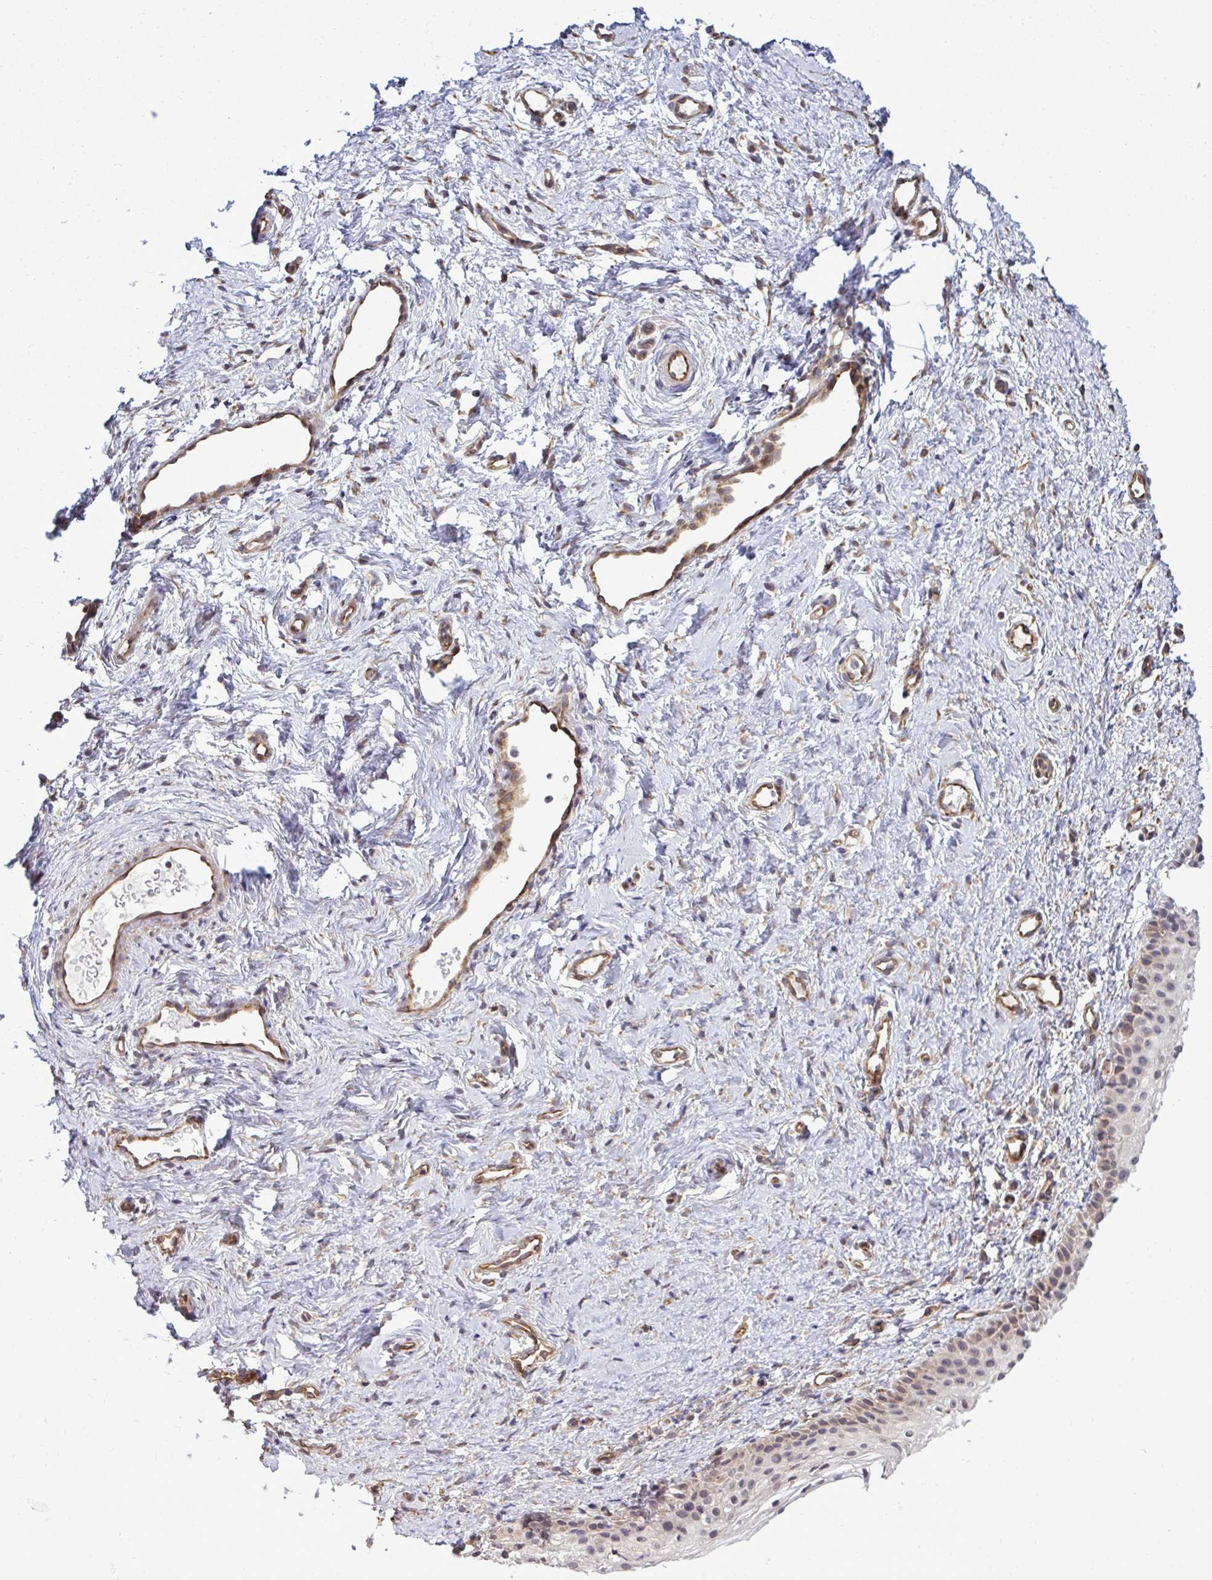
{"staining": {"intensity": "moderate", "quantity": "25%-75%", "location": "cytoplasmic/membranous"}, "tissue": "vagina", "cell_type": "Squamous epithelial cells", "image_type": "normal", "snomed": [{"axis": "morphology", "description": "Normal tissue, NOS"}, {"axis": "topography", "description": "Vagina"}], "caption": "Immunohistochemistry staining of benign vagina, which displays medium levels of moderate cytoplasmic/membranous expression in about 25%-75% of squamous epithelial cells indicating moderate cytoplasmic/membranous protein expression. The staining was performed using DAB (brown) for protein detection and nuclei were counterstained in hematoxylin (blue).", "gene": "FUT10", "patient": {"sex": "female", "age": 65}}